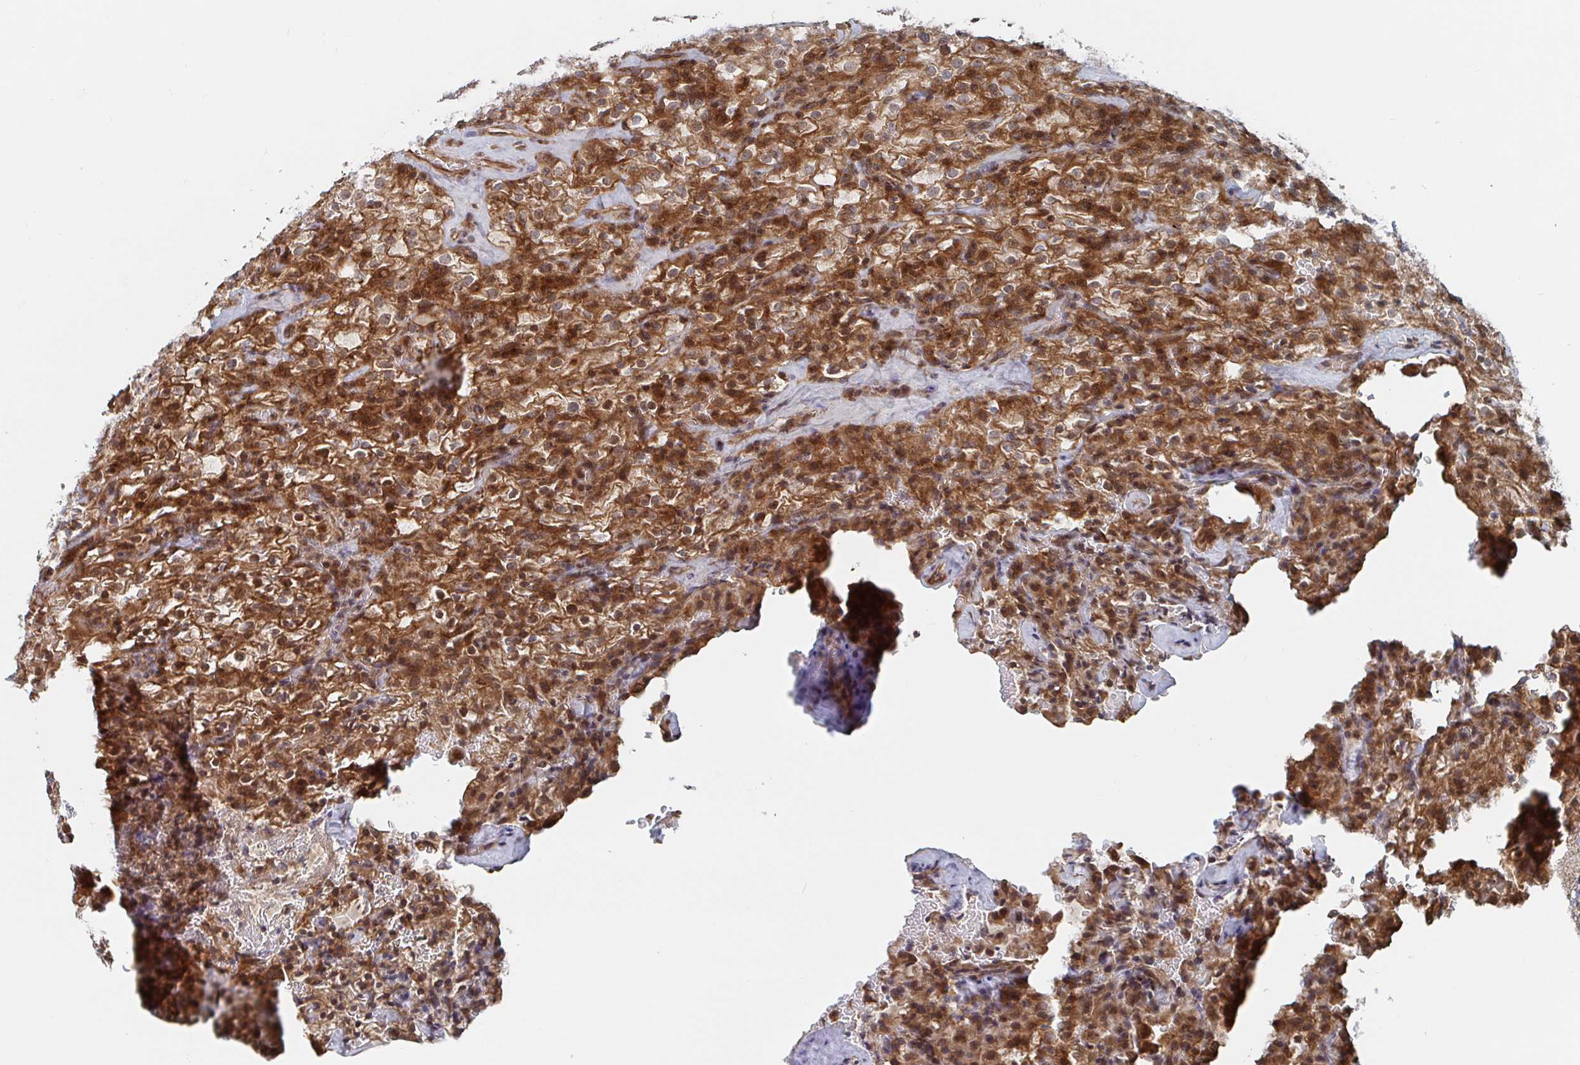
{"staining": {"intensity": "moderate", "quantity": ">75%", "location": "cytoplasmic/membranous,nuclear"}, "tissue": "renal cancer", "cell_type": "Tumor cells", "image_type": "cancer", "snomed": [{"axis": "morphology", "description": "Adenocarcinoma, NOS"}, {"axis": "topography", "description": "Kidney"}], "caption": "Tumor cells show medium levels of moderate cytoplasmic/membranous and nuclear staining in about >75% of cells in adenocarcinoma (renal).", "gene": "DVL3", "patient": {"sex": "female", "age": 74}}